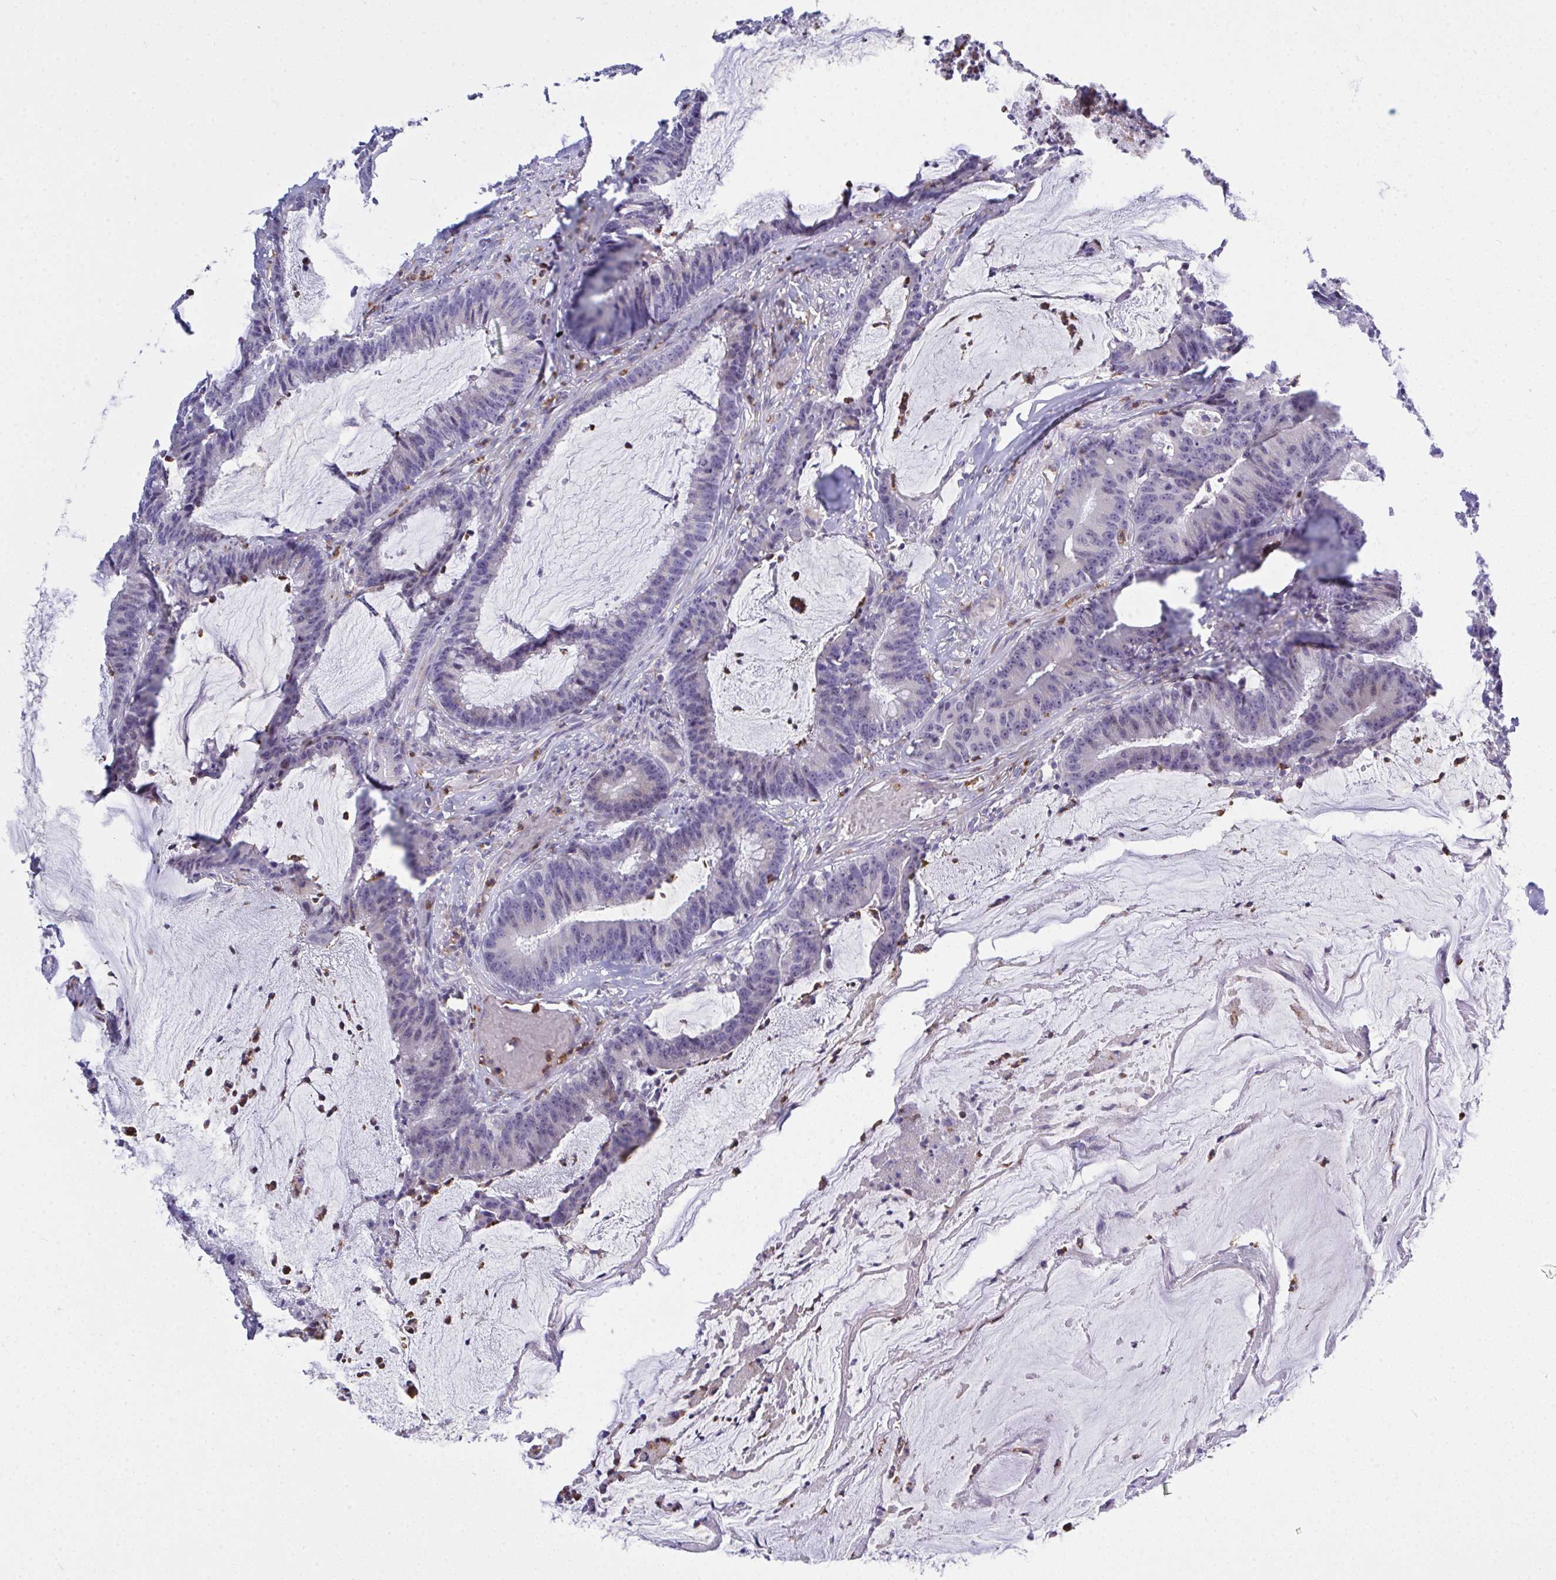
{"staining": {"intensity": "negative", "quantity": "none", "location": "none"}, "tissue": "colorectal cancer", "cell_type": "Tumor cells", "image_type": "cancer", "snomed": [{"axis": "morphology", "description": "Adenocarcinoma, NOS"}, {"axis": "topography", "description": "Colon"}], "caption": "The image displays no staining of tumor cells in adenocarcinoma (colorectal).", "gene": "ZNF554", "patient": {"sex": "female", "age": 78}}